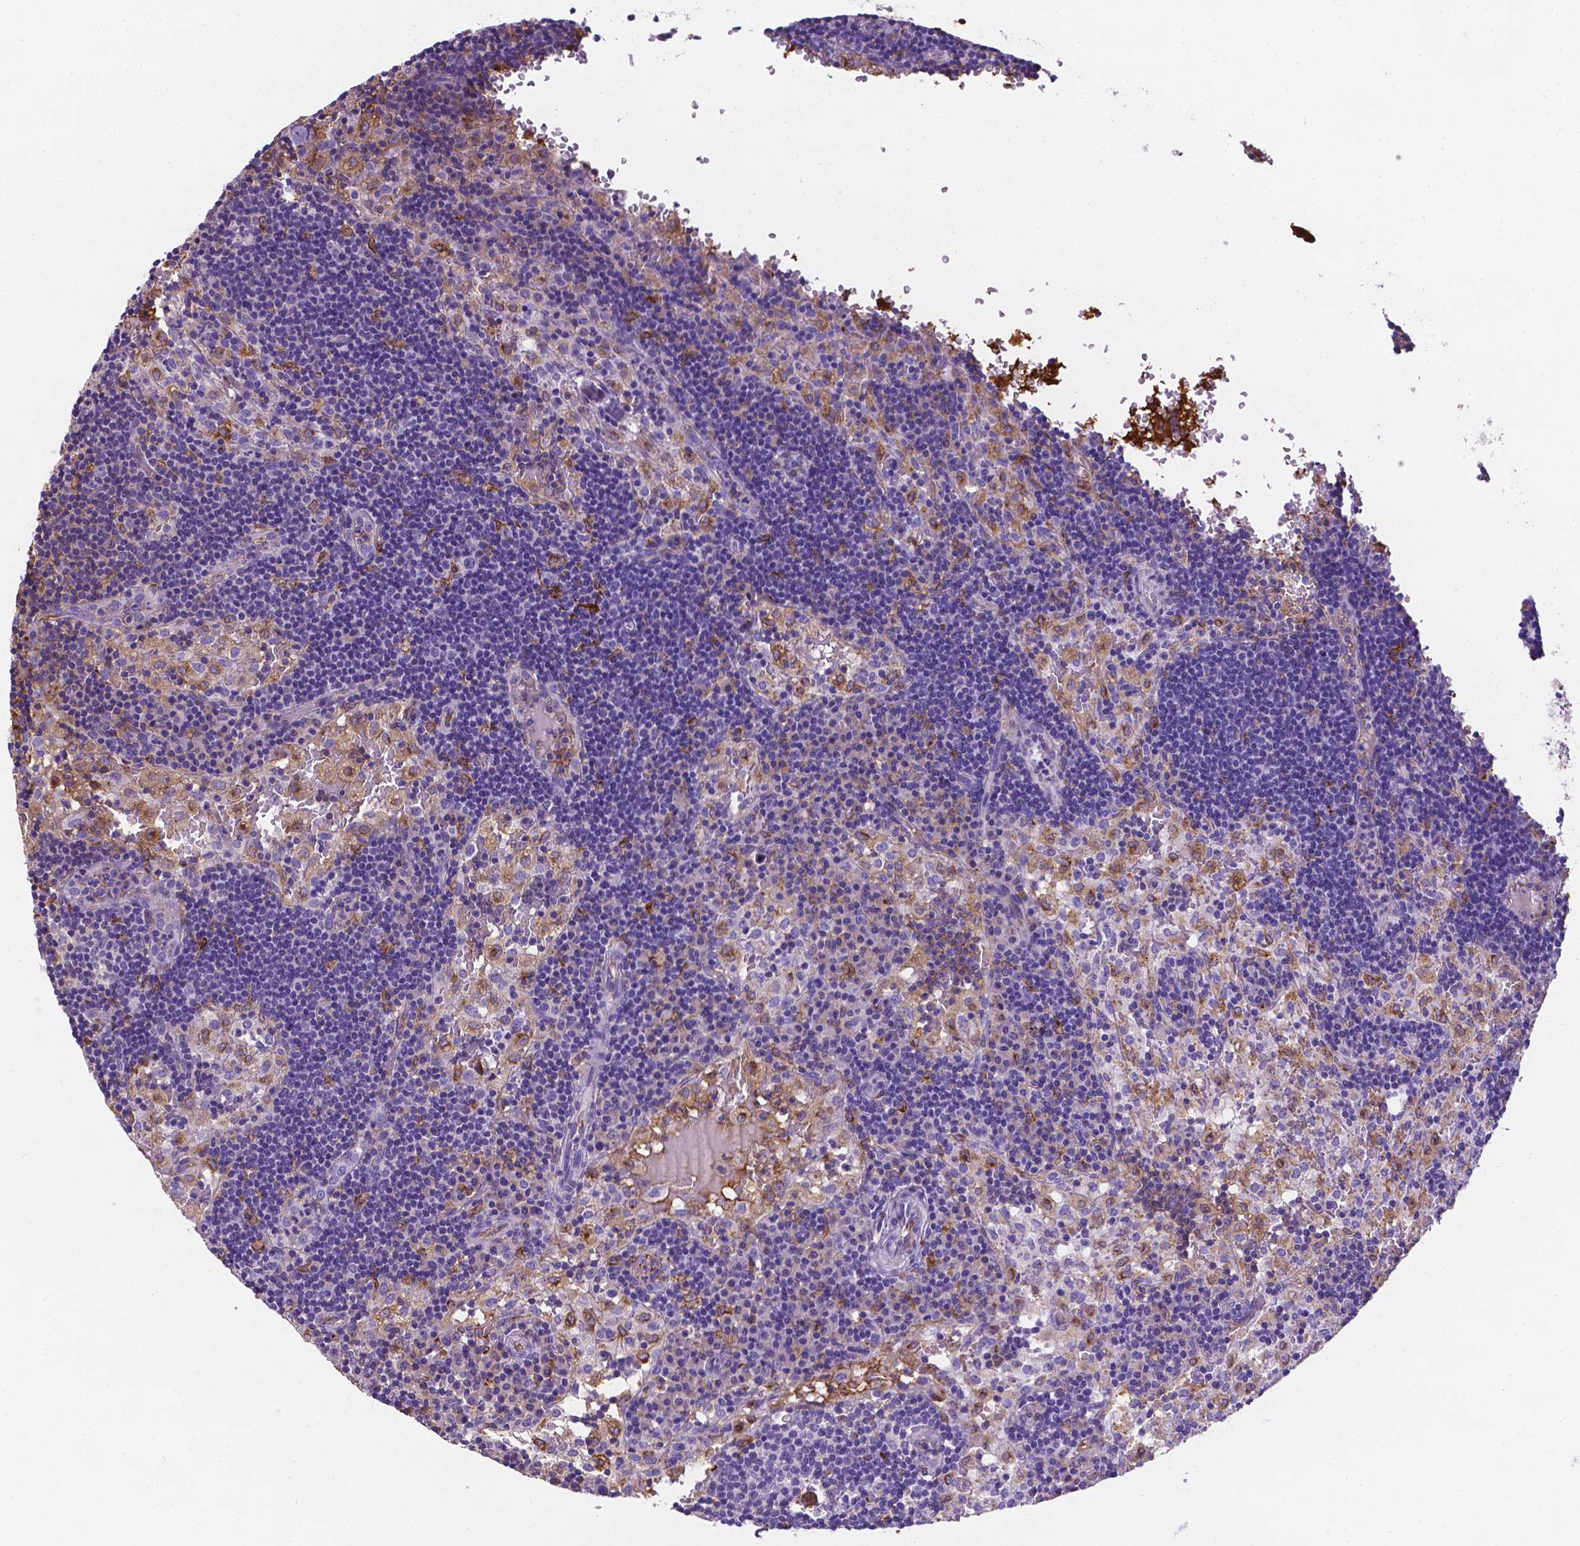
{"staining": {"intensity": "negative", "quantity": "none", "location": "none"}, "tissue": "lymph node", "cell_type": "Germinal center cells", "image_type": "normal", "snomed": [{"axis": "morphology", "description": "Normal tissue, NOS"}, {"axis": "topography", "description": "Lymph node"}], "caption": "Immunohistochemical staining of benign human lymph node demonstrates no significant staining in germinal center cells.", "gene": "APOE", "patient": {"sex": "male", "age": 62}}